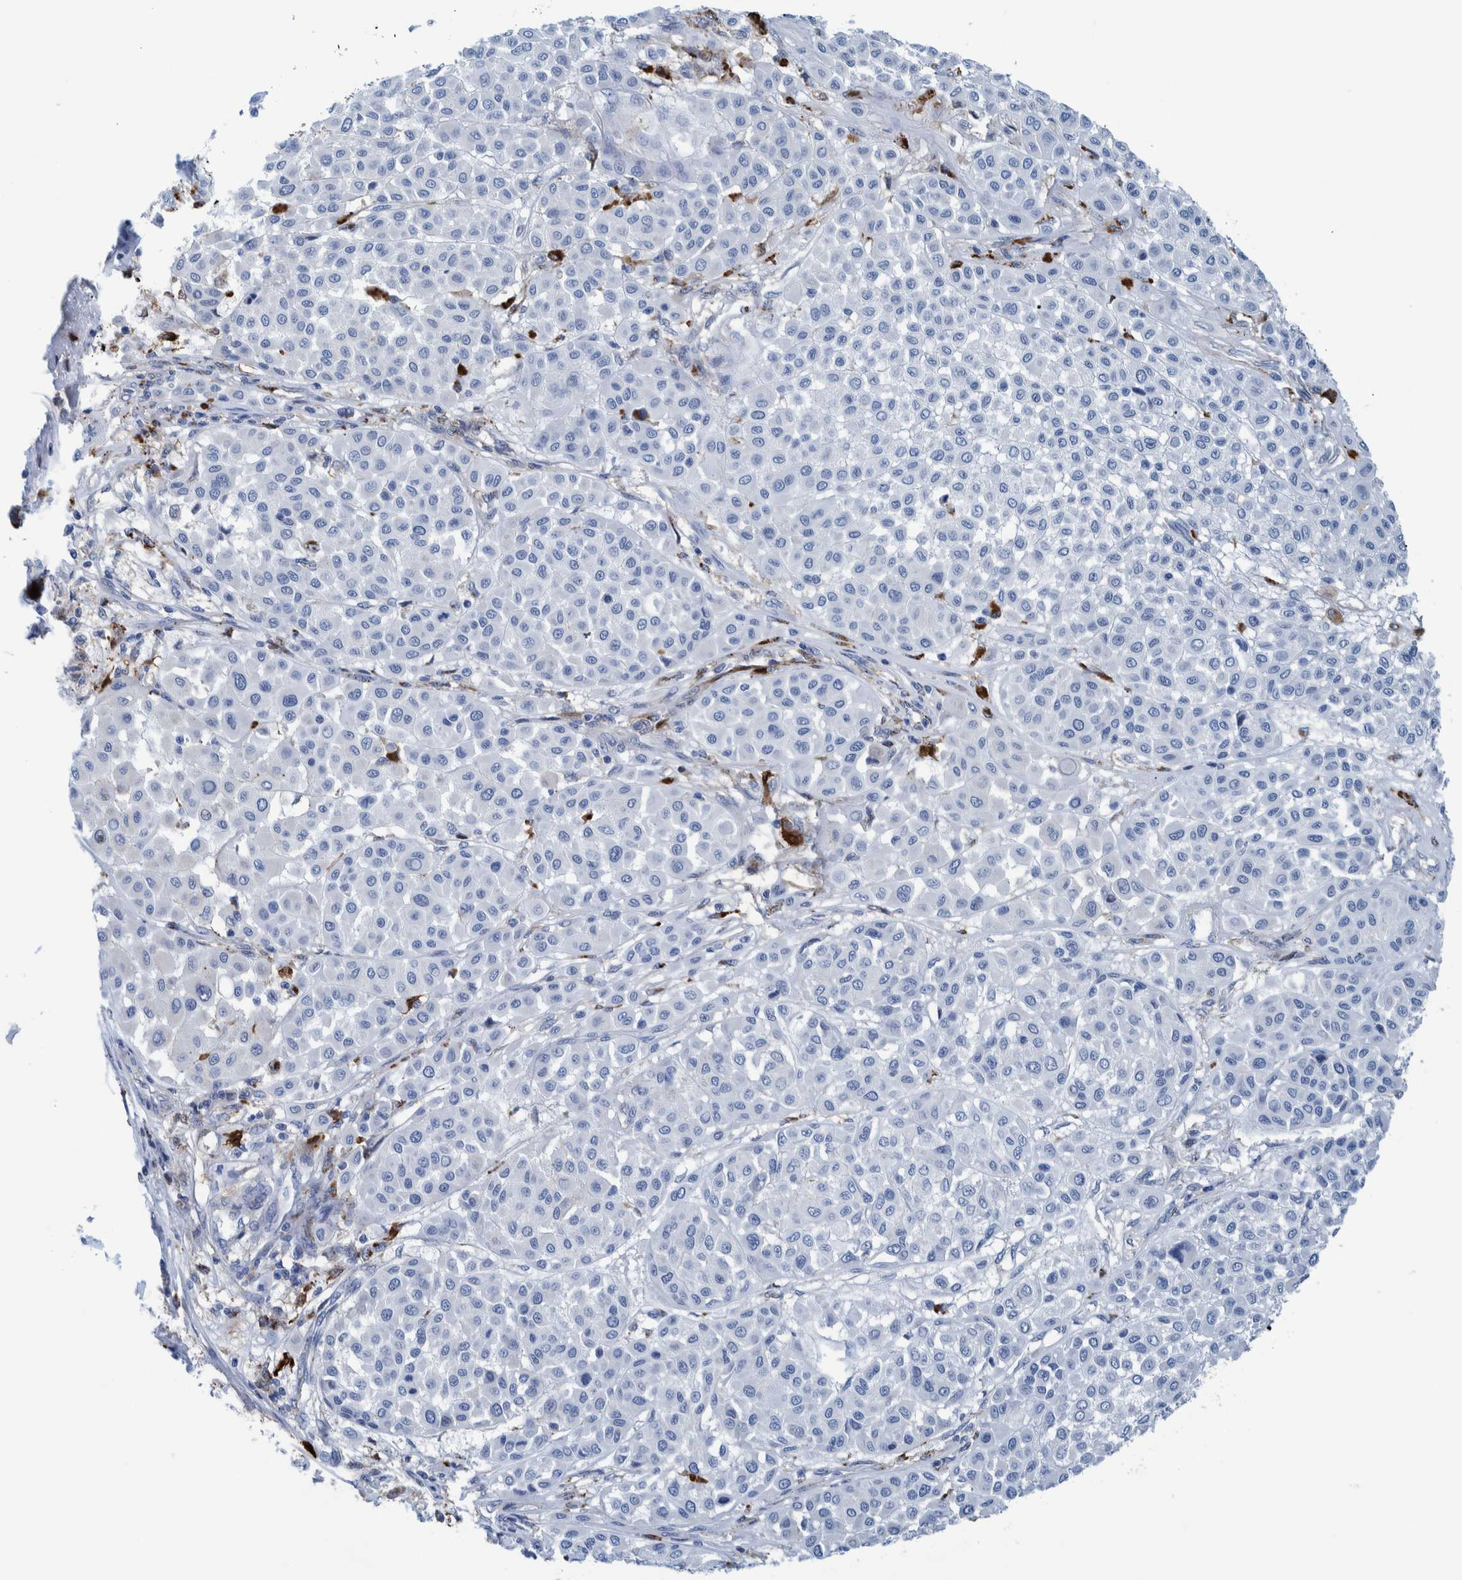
{"staining": {"intensity": "negative", "quantity": "none", "location": "none"}, "tissue": "melanoma", "cell_type": "Tumor cells", "image_type": "cancer", "snomed": [{"axis": "morphology", "description": "Malignant melanoma, Metastatic site"}, {"axis": "topography", "description": "Soft tissue"}], "caption": "Immunohistochemical staining of malignant melanoma (metastatic site) exhibits no significant expression in tumor cells.", "gene": "IDO1", "patient": {"sex": "male", "age": 41}}